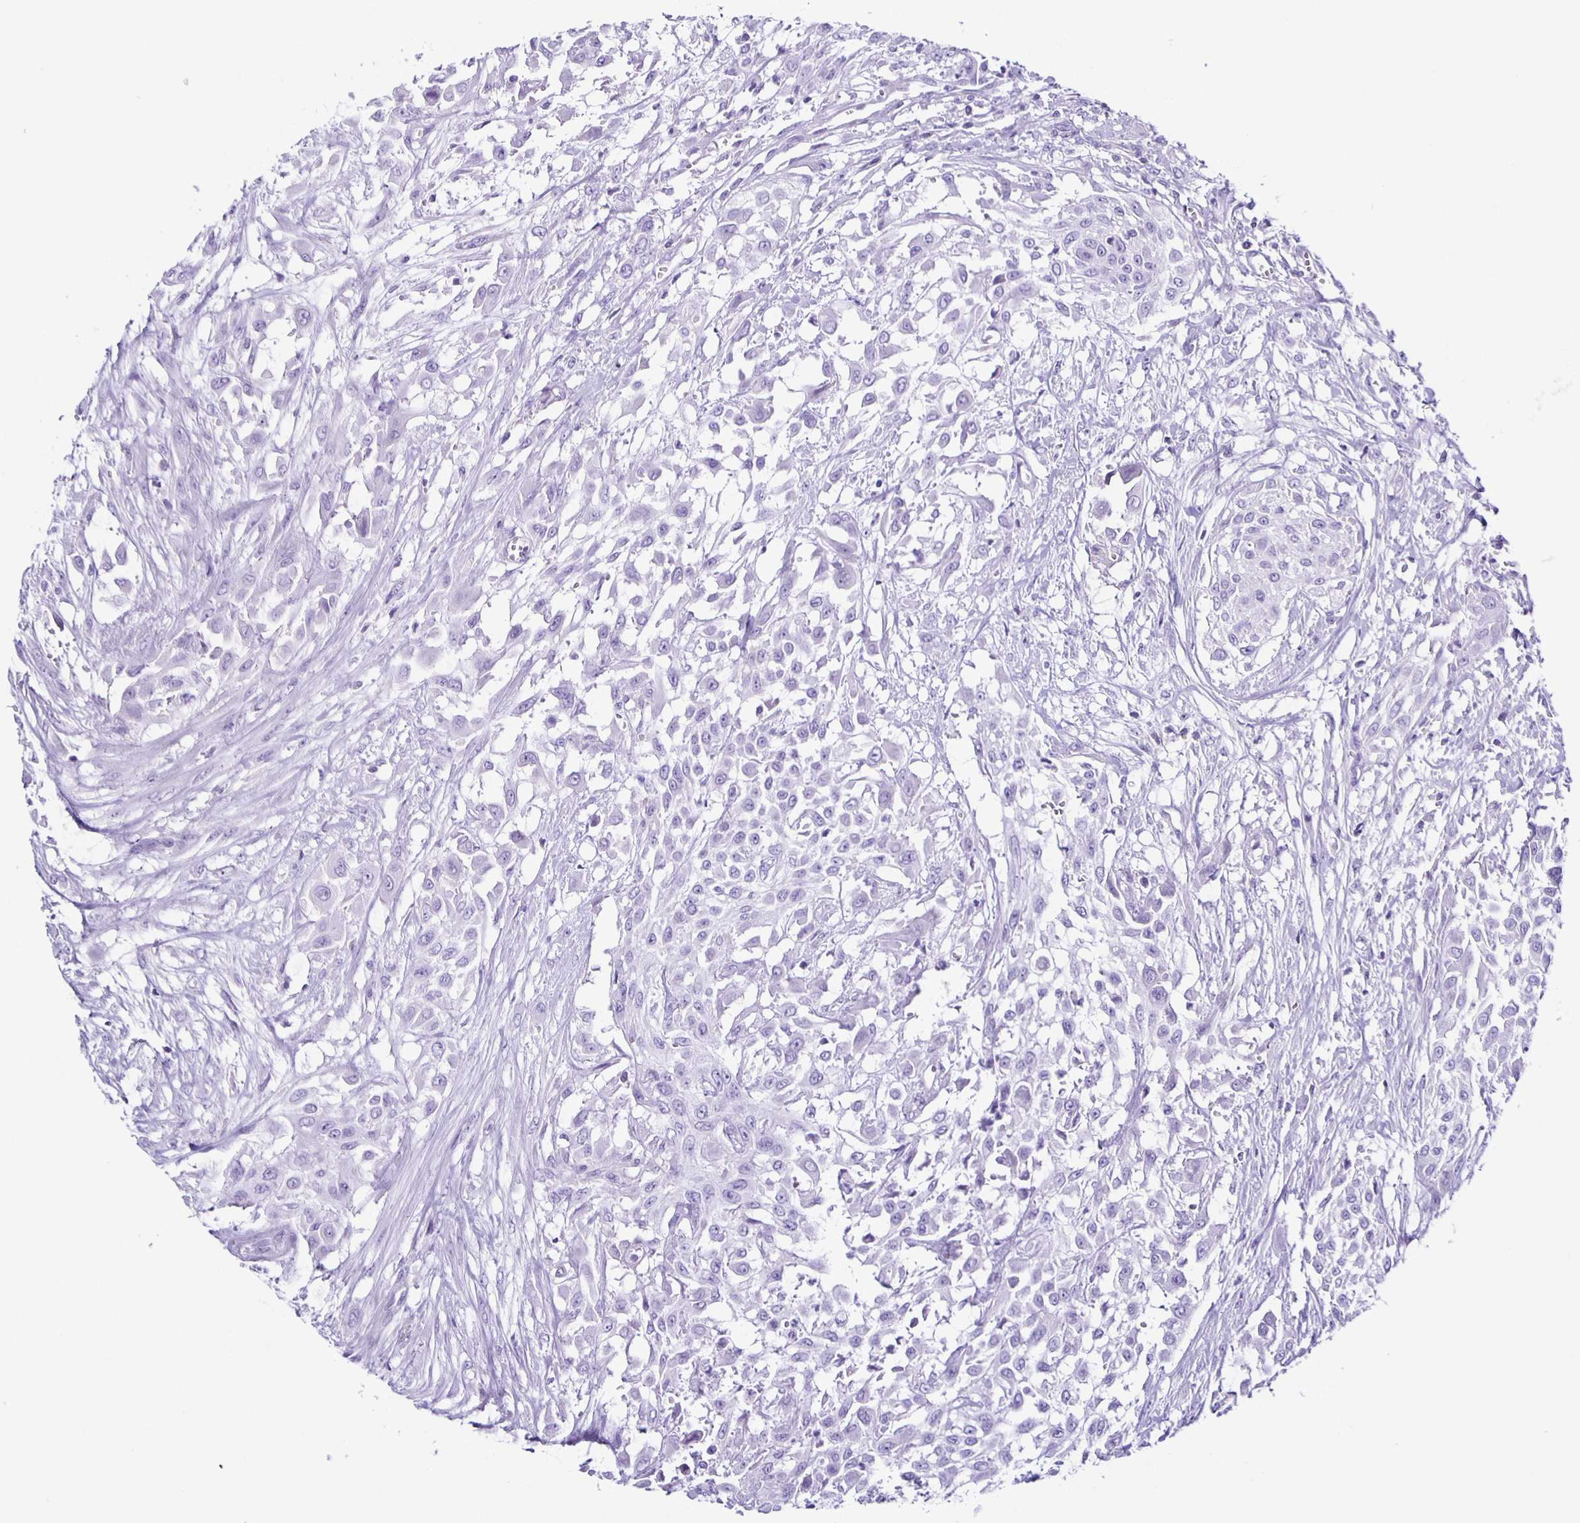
{"staining": {"intensity": "negative", "quantity": "none", "location": "none"}, "tissue": "urothelial cancer", "cell_type": "Tumor cells", "image_type": "cancer", "snomed": [{"axis": "morphology", "description": "Urothelial carcinoma, High grade"}, {"axis": "topography", "description": "Urinary bladder"}], "caption": "This image is of urothelial carcinoma (high-grade) stained with immunohistochemistry (IHC) to label a protein in brown with the nuclei are counter-stained blue. There is no expression in tumor cells.", "gene": "AQP6", "patient": {"sex": "male", "age": 57}}